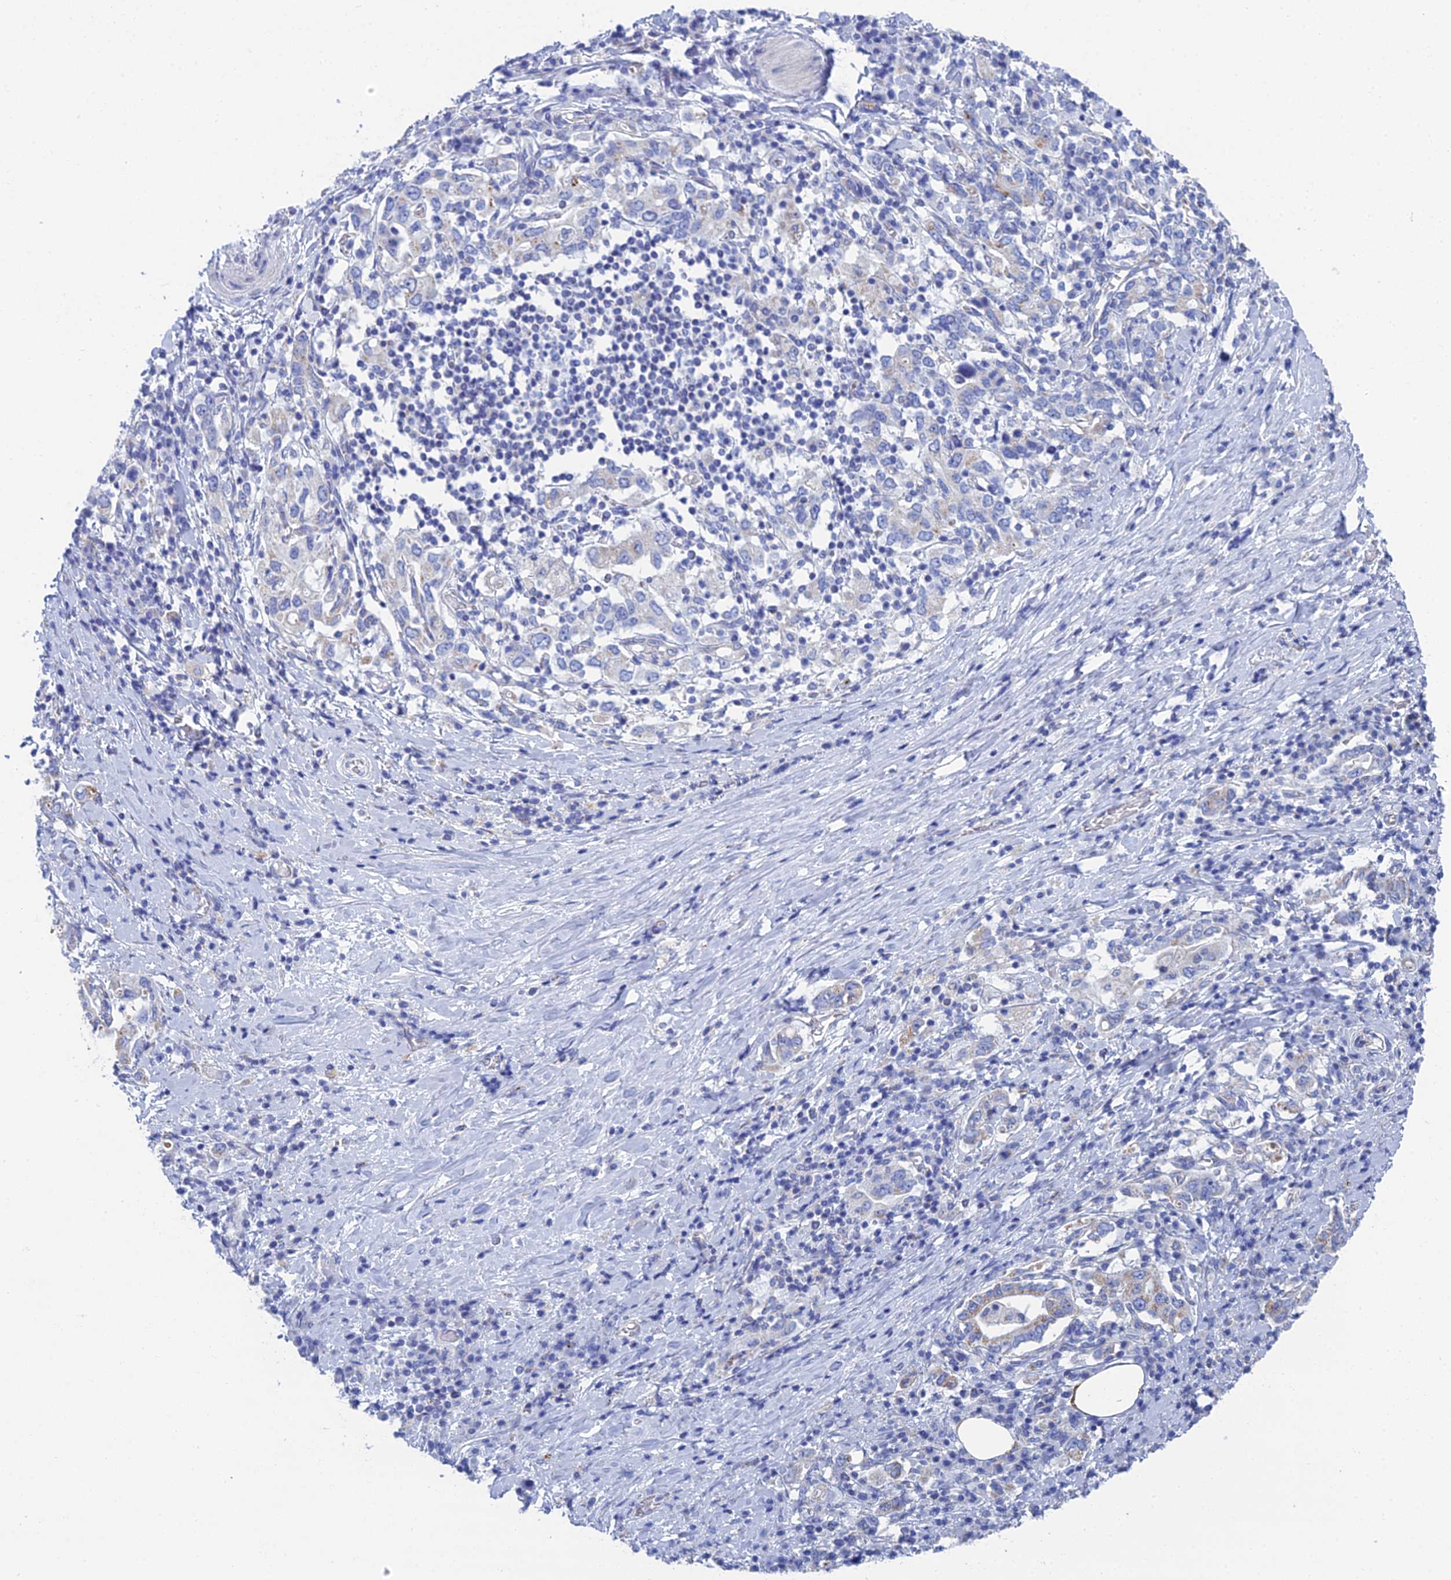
{"staining": {"intensity": "negative", "quantity": "none", "location": "none"}, "tissue": "stomach cancer", "cell_type": "Tumor cells", "image_type": "cancer", "snomed": [{"axis": "morphology", "description": "Adenocarcinoma, NOS"}, {"axis": "topography", "description": "Stomach, upper"}, {"axis": "topography", "description": "Stomach"}], "caption": "Tumor cells are negative for protein expression in human adenocarcinoma (stomach). (DAB immunohistochemistry visualized using brightfield microscopy, high magnification).", "gene": "CFAP210", "patient": {"sex": "male", "age": 62}}